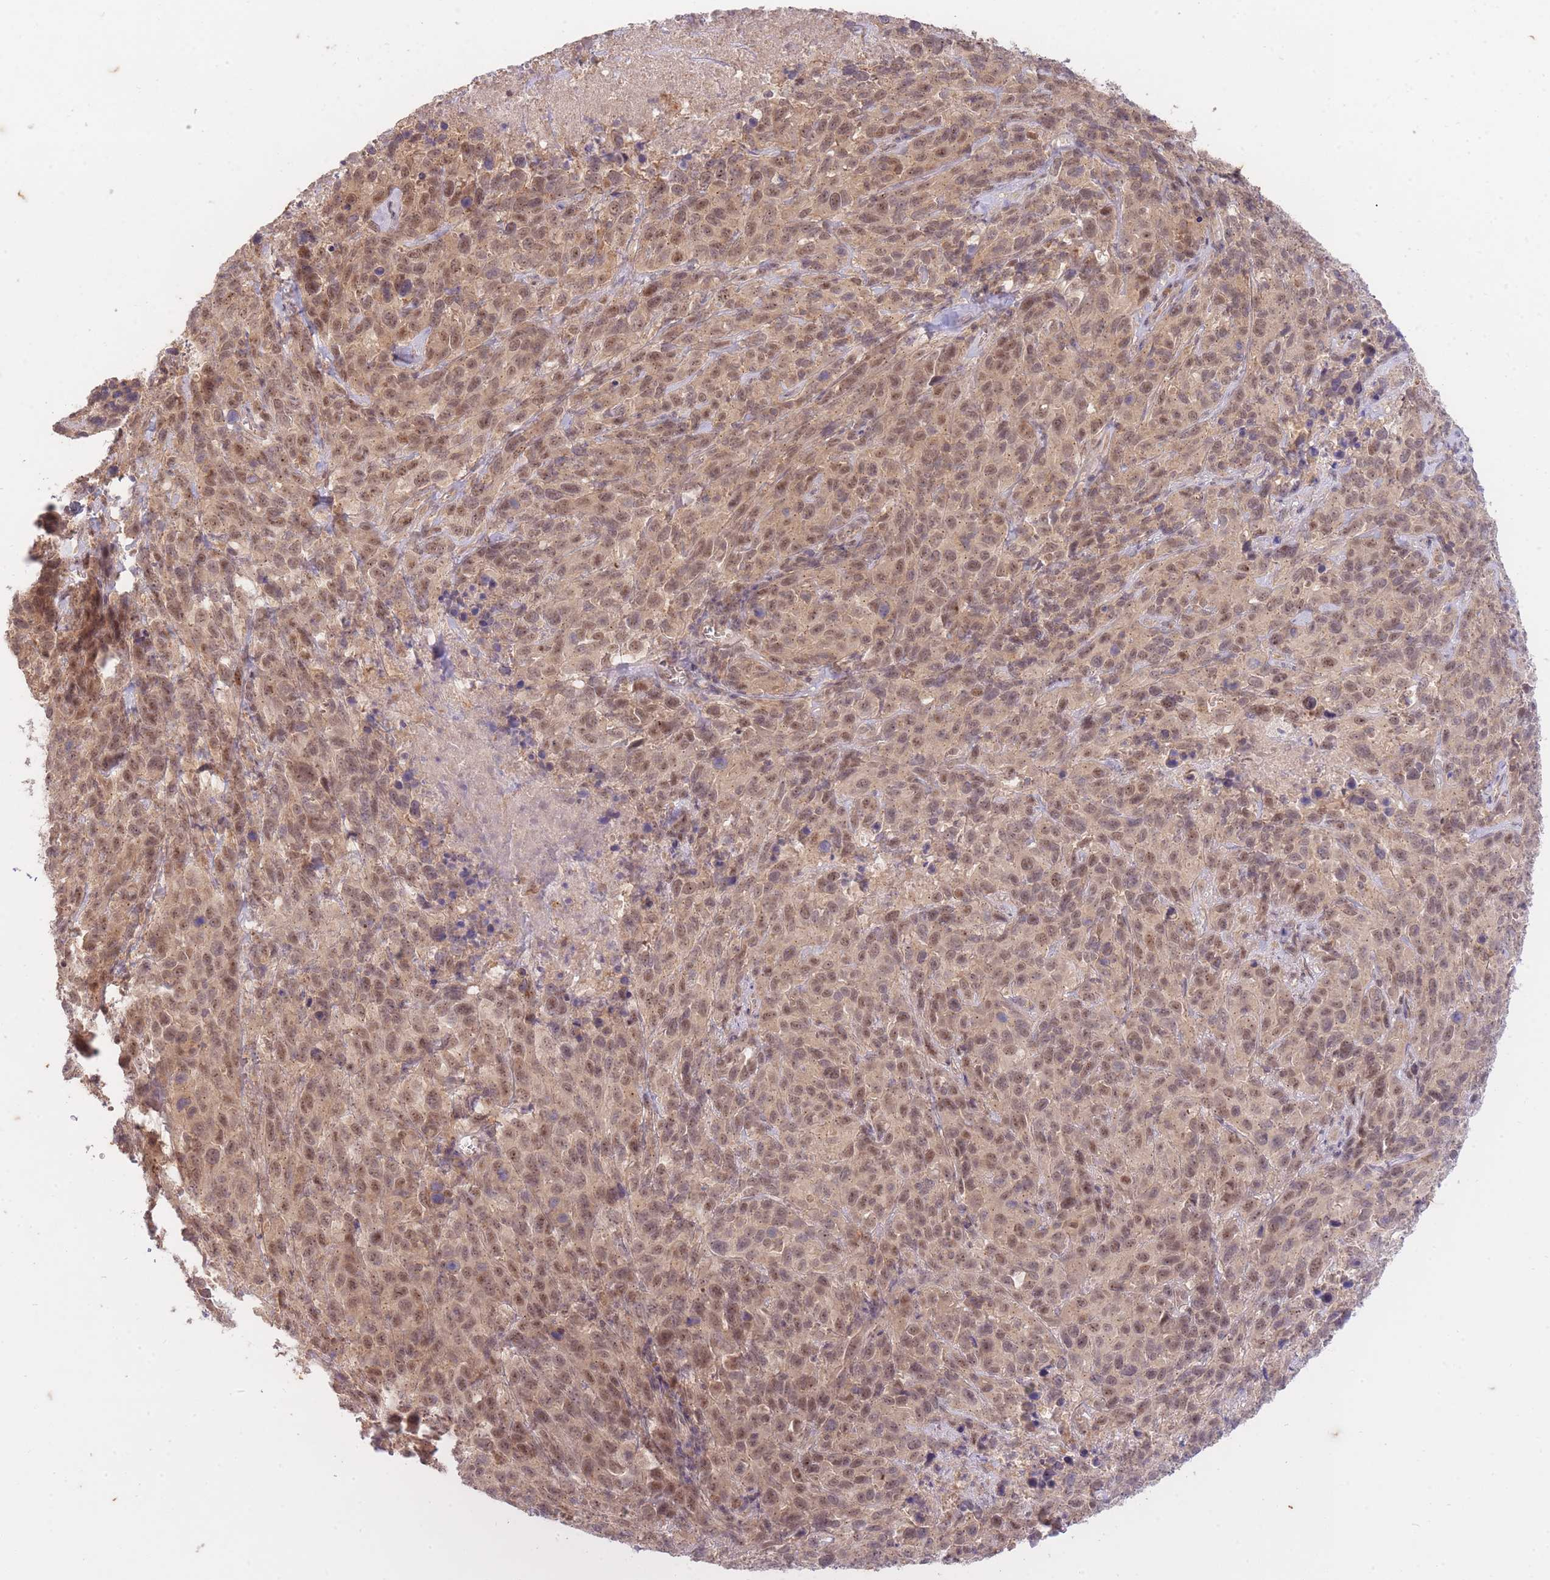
{"staining": {"intensity": "moderate", "quantity": ">75%", "location": "nuclear"}, "tissue": "cervical cancer", "cell_type": "Tumor cells", "image_type": "cancer", "snomed": [{"axis": "morphology", "description": "Squamous cell carcinoma, NOS"}, {"axis": "topography", "description": "Cervix"}], "caption": "The immunohistochemical stain shows moderate nuclear positivity in tumor cells of squamous cell carcinoma (cervical) tissue. Nuclei are stained in blue.", "gene": "ST8SIA4", "patient": {"sex": "female", "age": 51}}